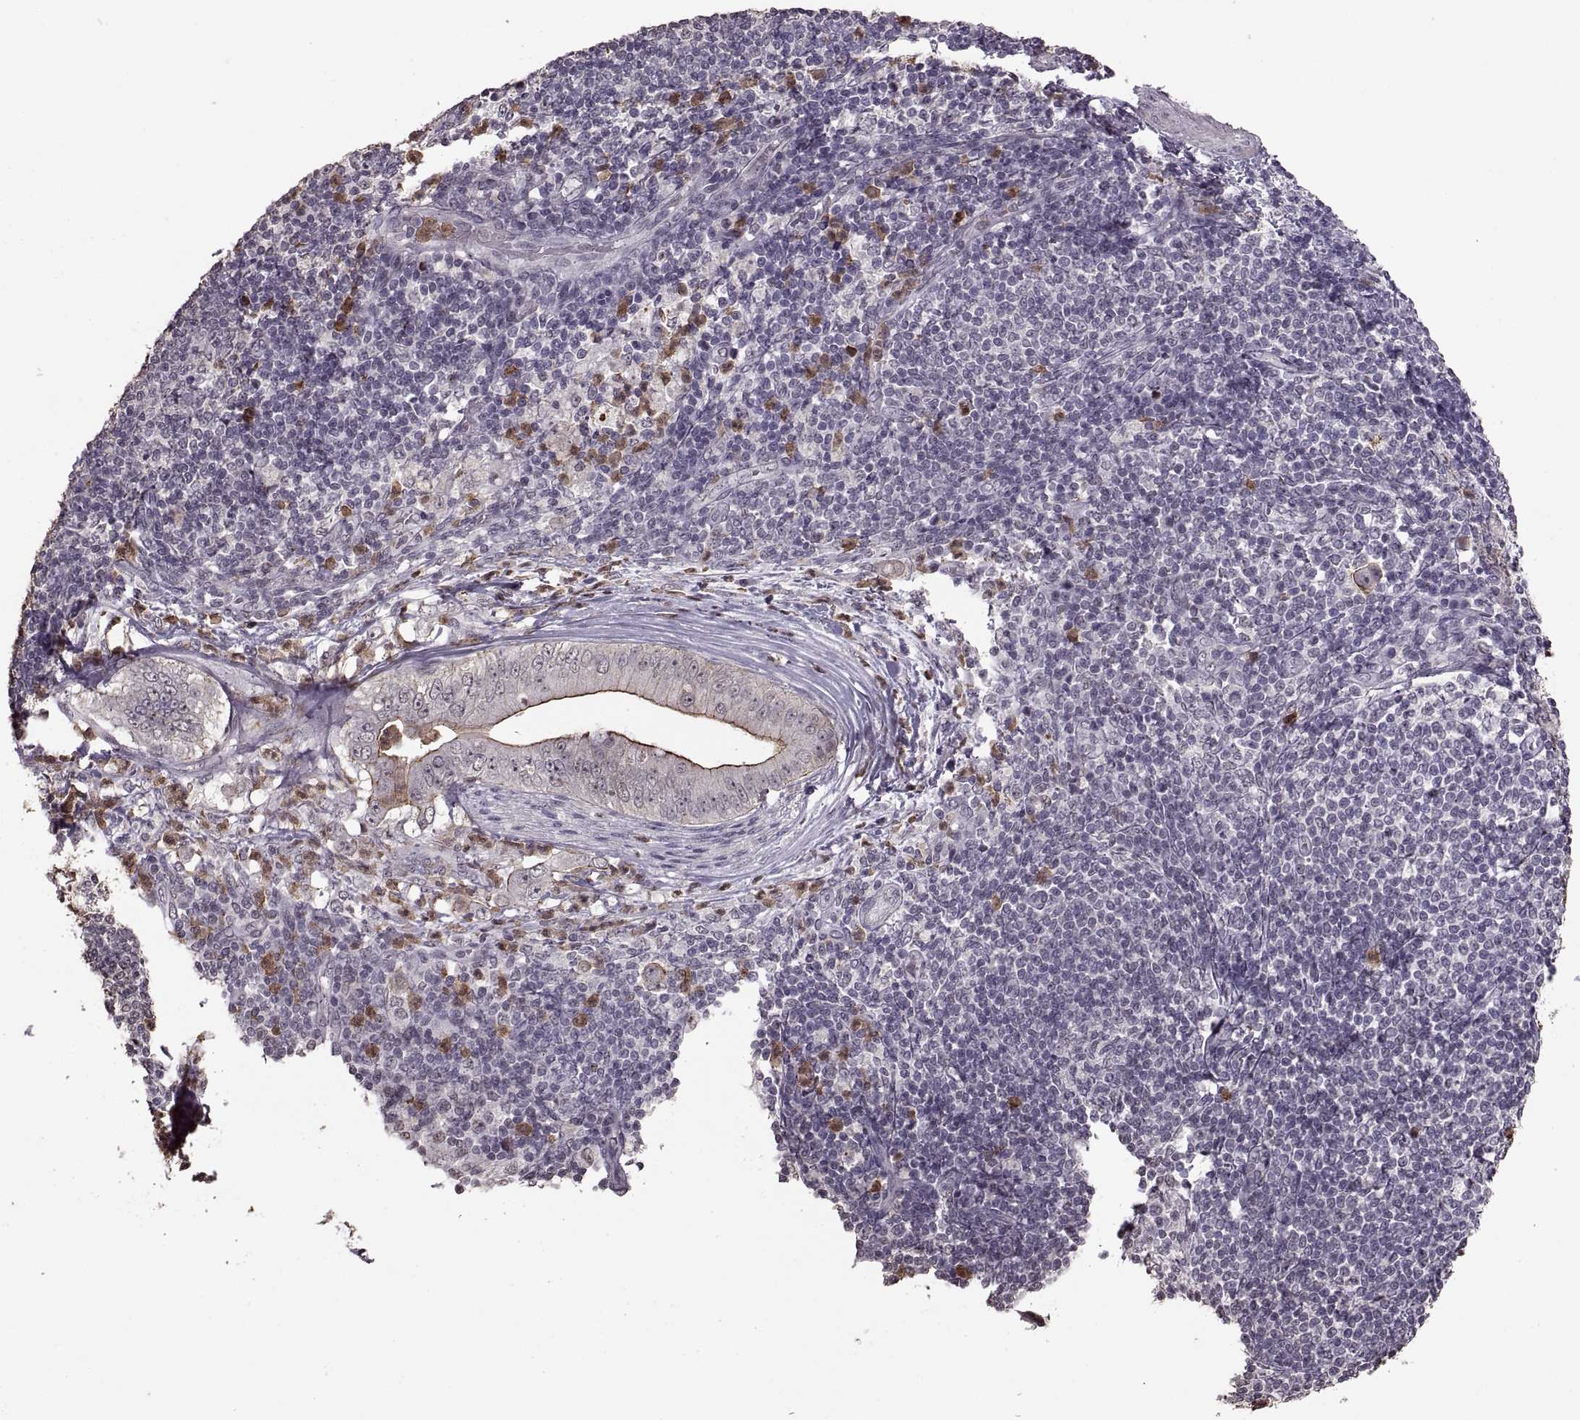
{"staining": {"intensity": "moderate", "quantity": "<25%", "location": "cytoplasmic/membranous,nuclear"}, "tissue": "pancreatic cancer", "cell_type": "Tumor cells", "image_type": "cancer", "snomed": [{"axis": "morphology", "description": "Adenocarcinoma, NOS"}, {"axis": "topography", "description": "Pancreas"}], "caption": "Moderate cytoplasmic/membranous and nuclear protein expression is present in about <25% of tumor cells in pancreatic cancer.", "gene": "PALS1", "patient": {"sex": "male", "age": 71}}